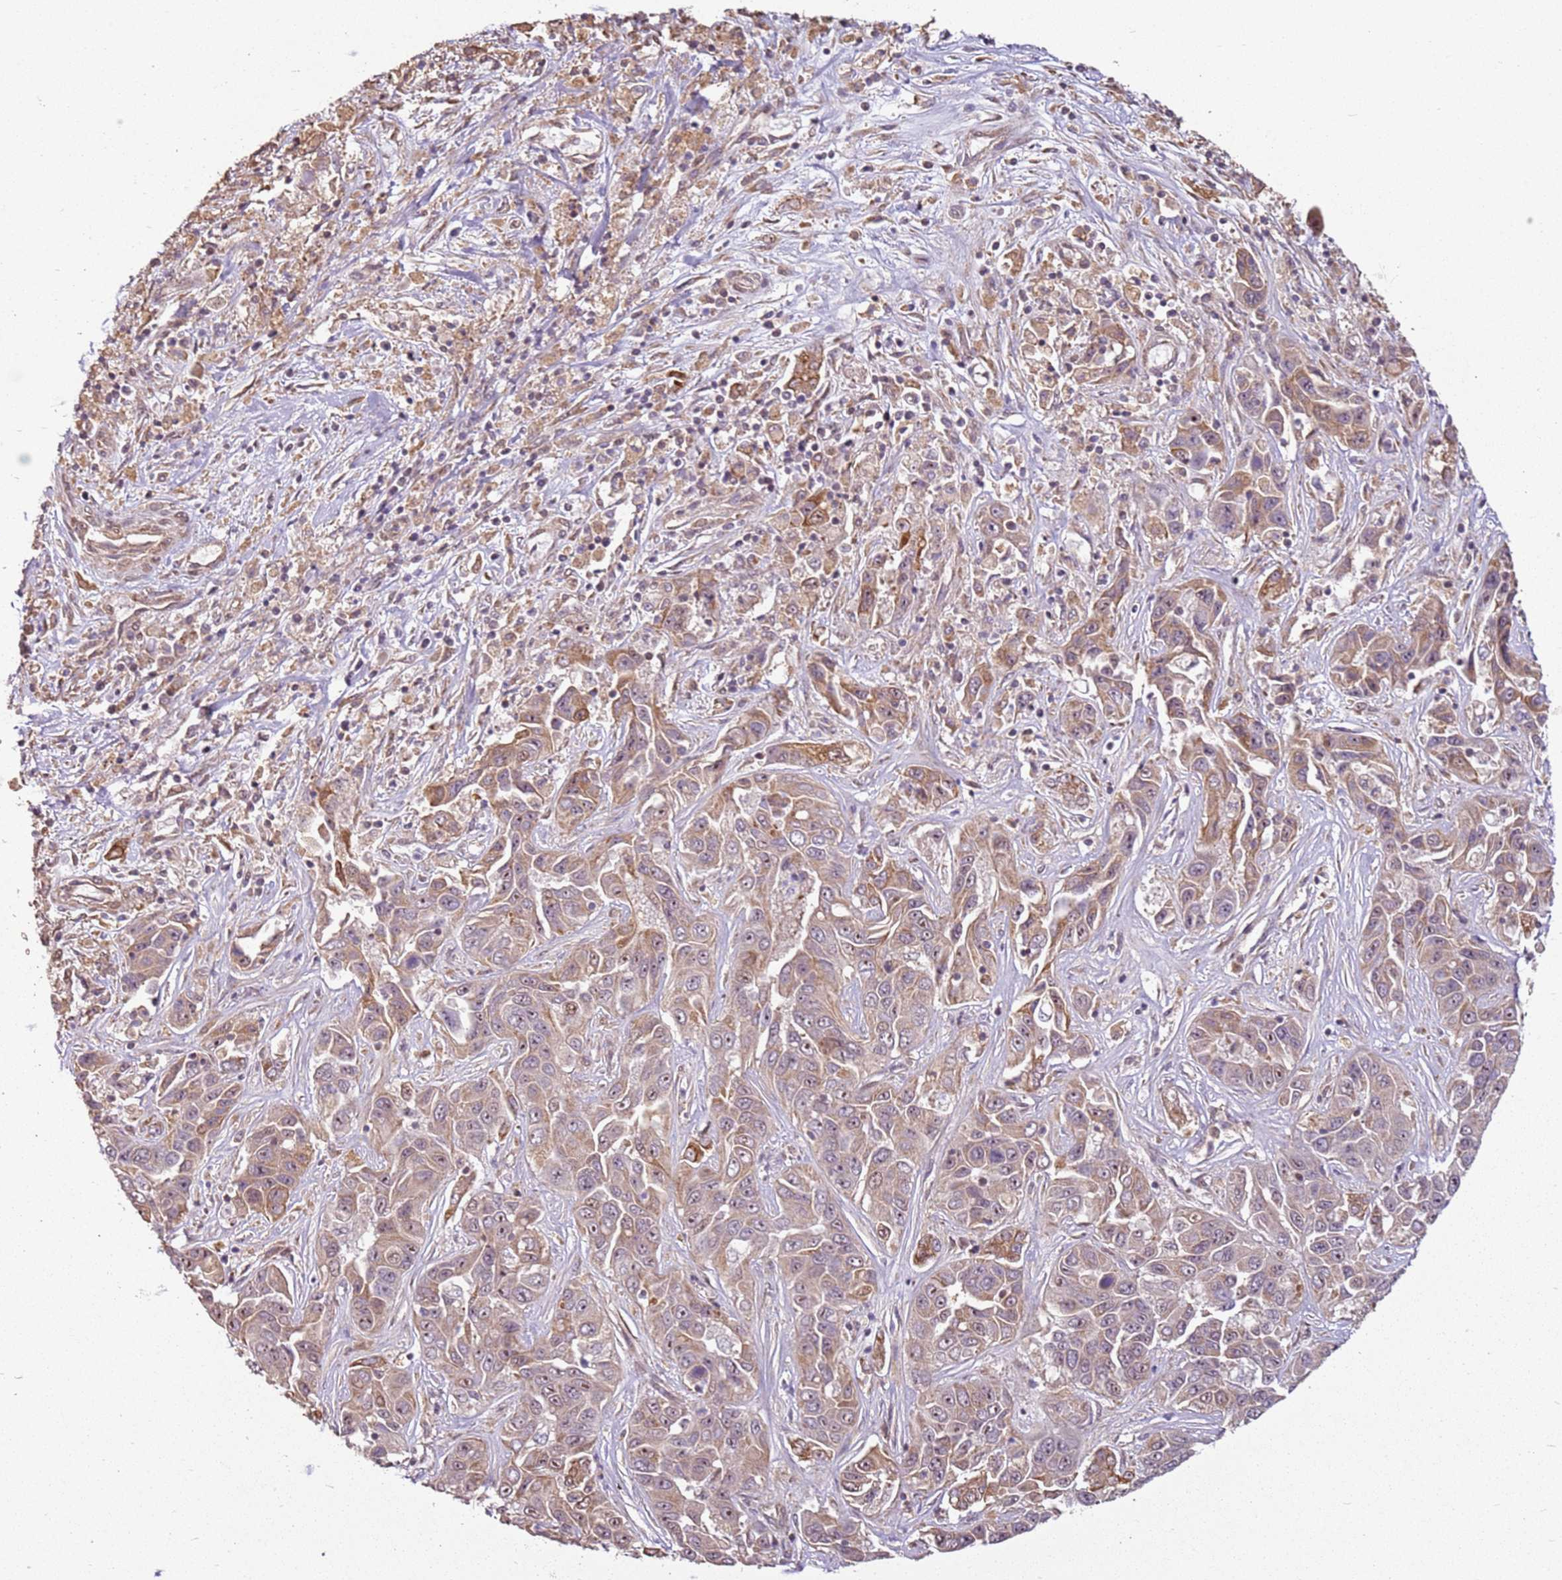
{"staining": {"intensity": "moderate", "quantity": ">75%", "location": "cytoplasmic/membranous,nuclear"}, "tissue": "liver cancer", "cell_type": "Tumor cells", "image_type": "cancer", "snomed": [{"axis": "morphology", "description": "Cholangiocarcinoma"}, {"axis": "topography", "description": "Liver"}], "caption": "DAB (3,3'-diaminobenzidine) immunohistochemical staining of human liver cholangiocarcinoma demonstrates moderate cytoplasmic/membranous and nuclear protein expression in approximately >75% of tumor cells.", "gene": "CHURC1", "patient": {"sex": "female", "age": 52}}